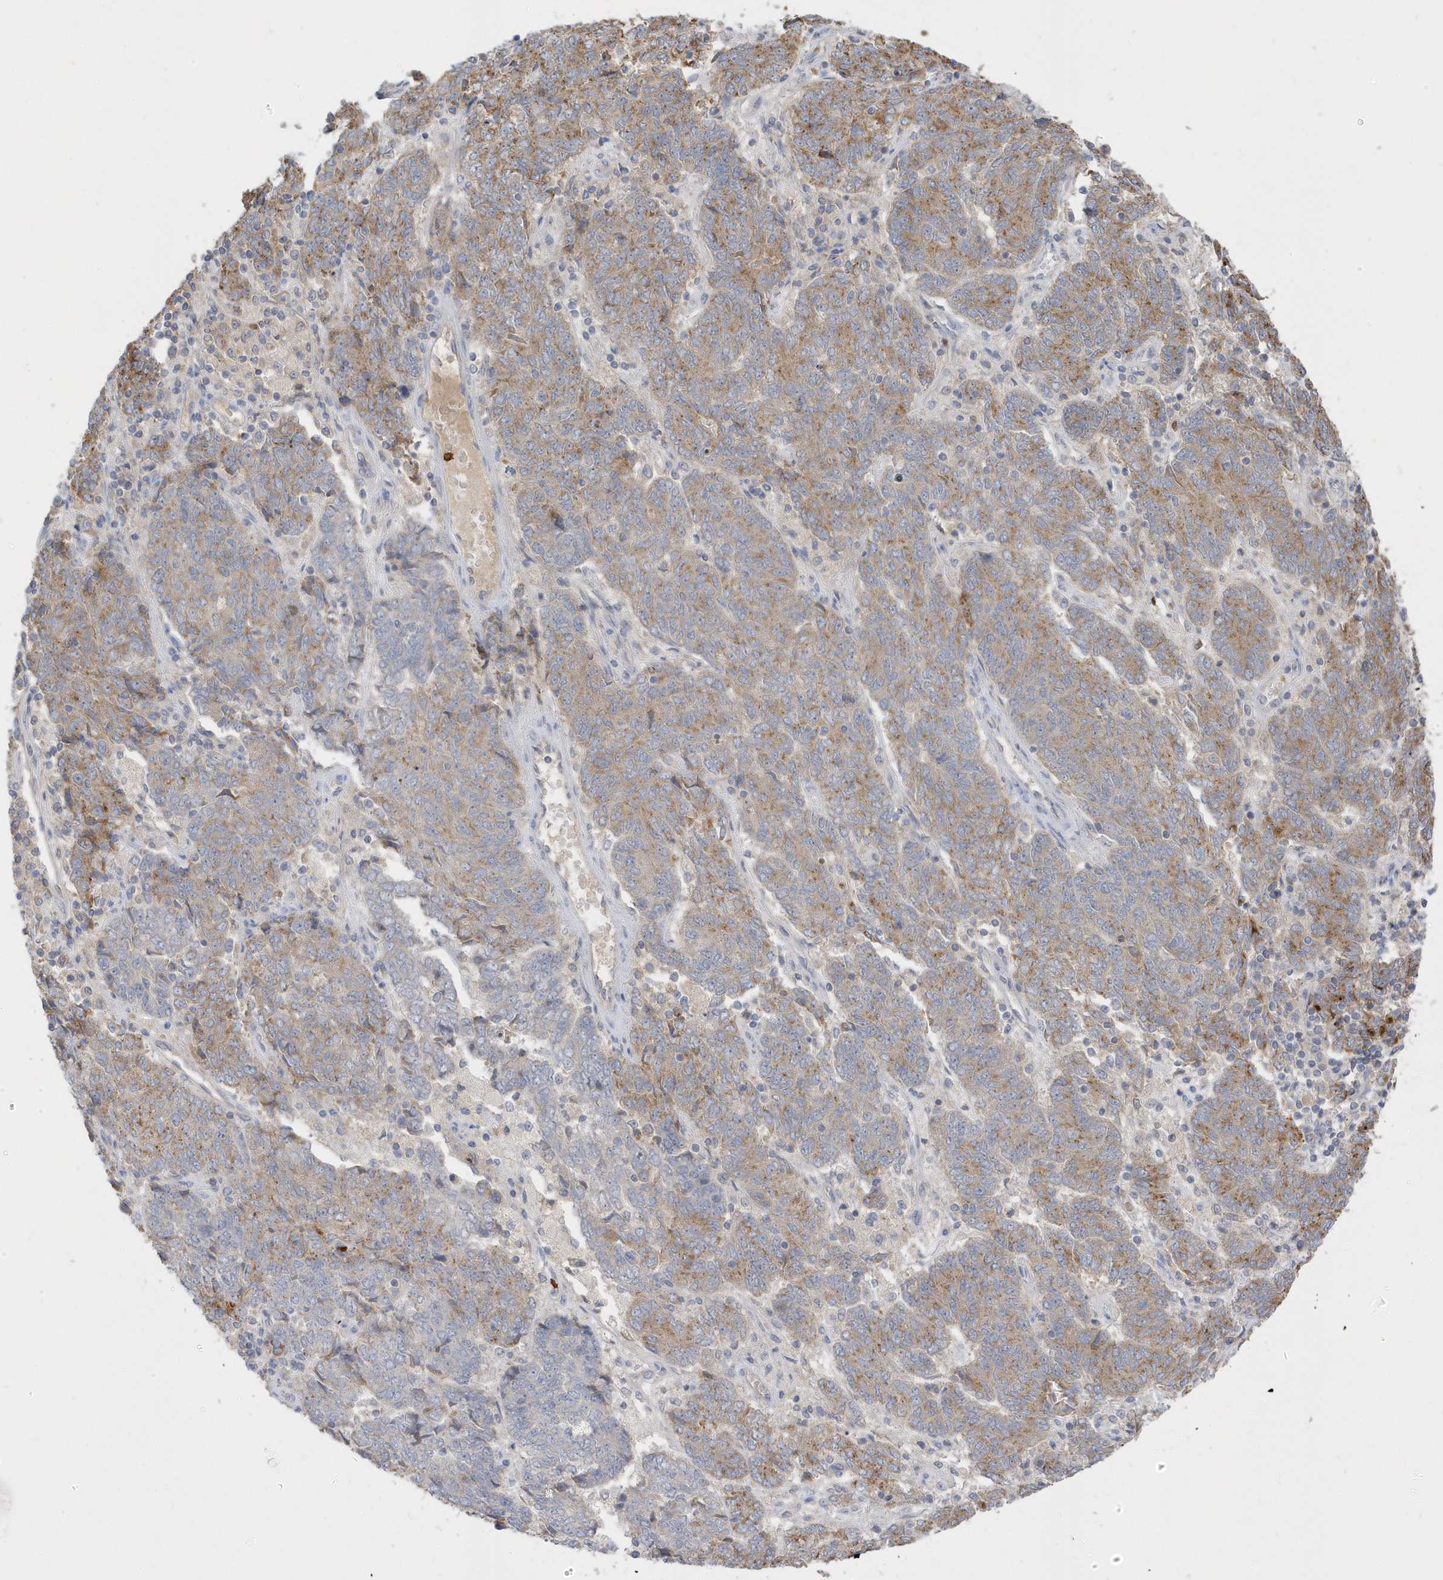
{"staining": {"intensity": "moderate", "quantity": ">75%", "location": "cytoplasmic/membranous"}, "tissue": "endometrial cancer", "cell_type": "Tumor cells", "image_type": "cancer", "snomed": [{"axis": "morphology", "description": "Adenocarcinoma, NOS"}, {"axis": "topography", "description": "Endometrium"}], "caption": "About >75% of tumor cells in human endometrial cancer (adenocarcinoma) reveal moderate cytoplasmic/membranous protein staining as visualized by brown immunohistochemical staining.", "gene": "DPP9", "patient": {"sex": "female", "age": 80}}